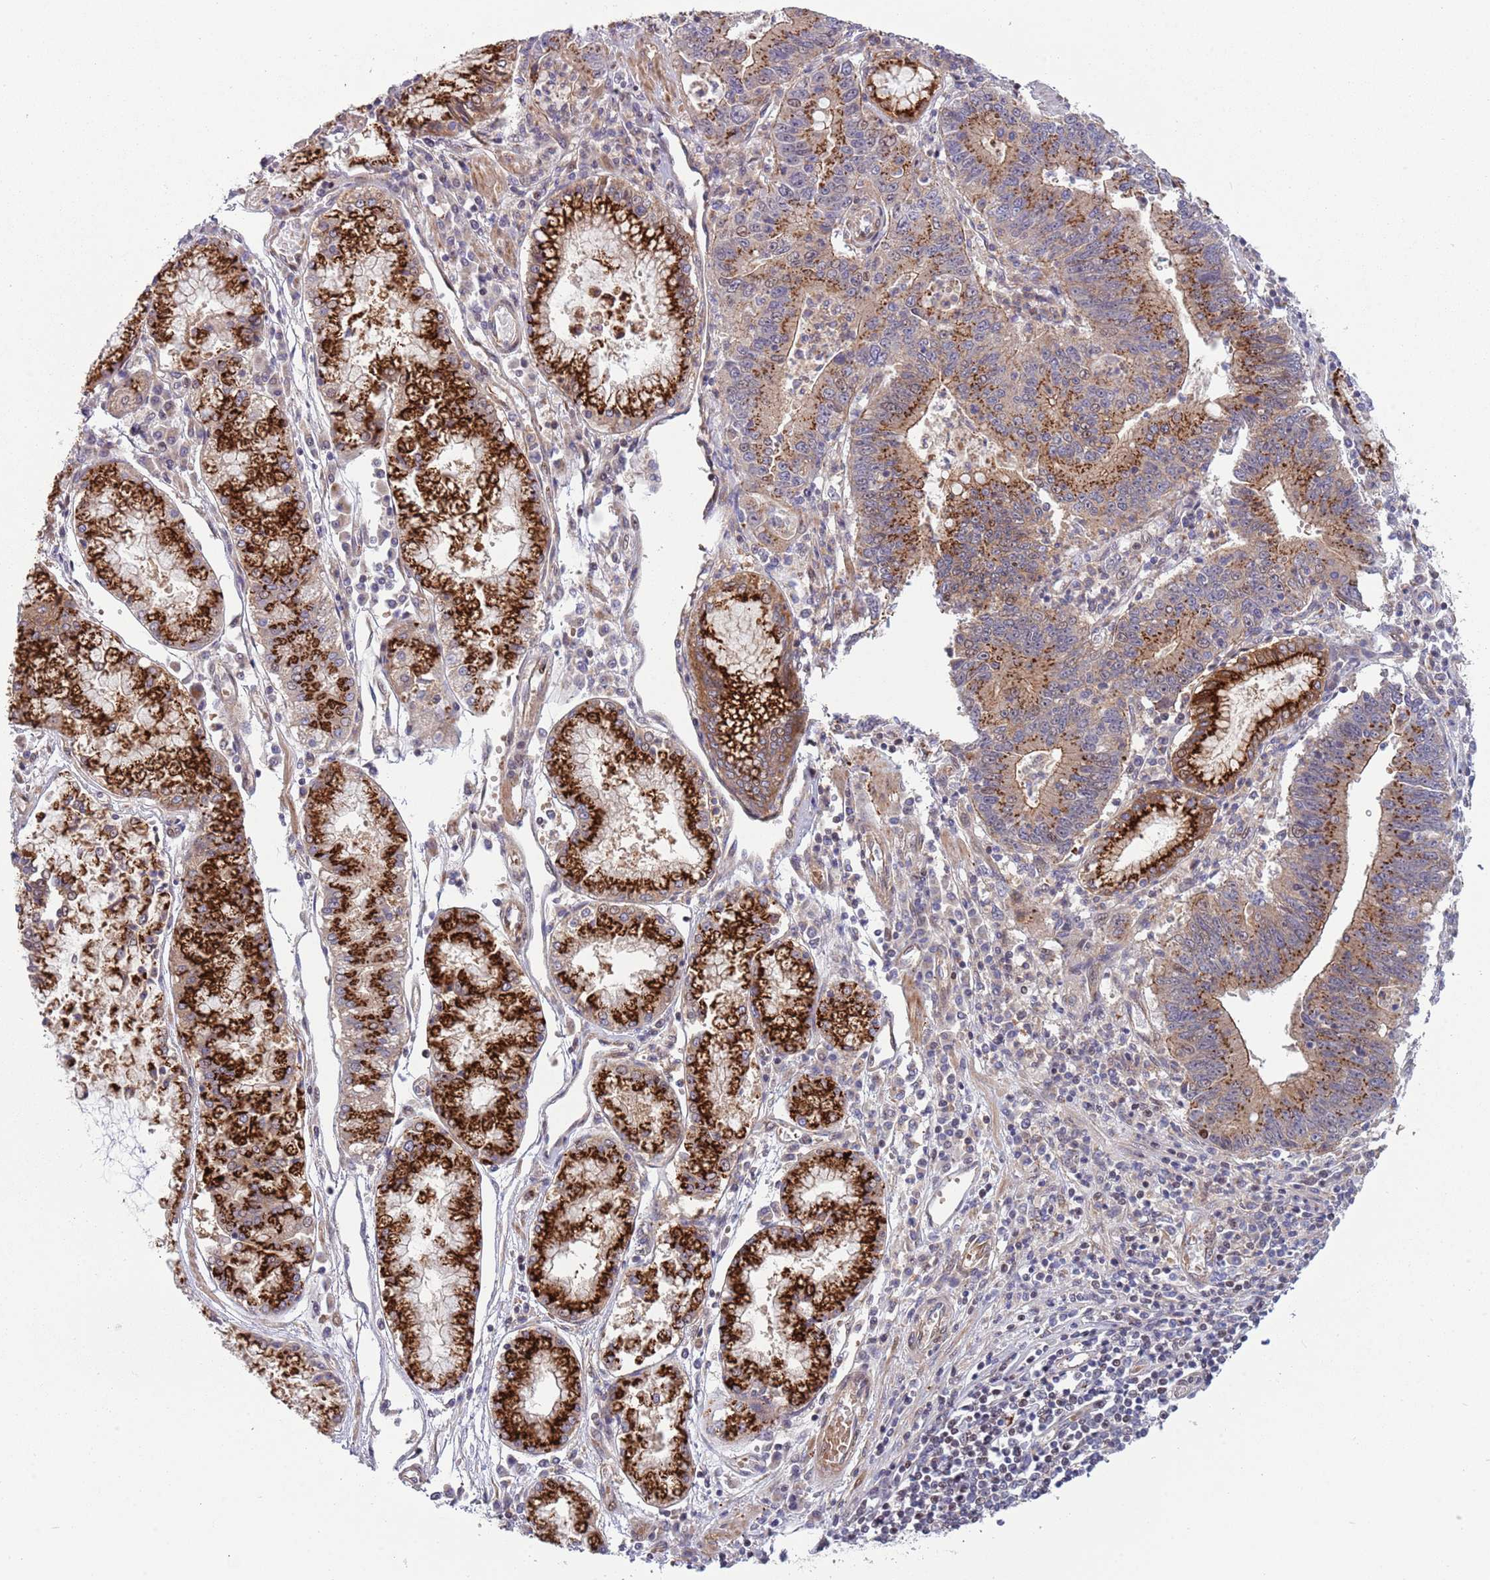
{"staining": {"intensity": "strong", "quantity": ">75%", "location": "cytoplasmic/membranous"}, "tissue": "stomach cancer", "cell_type": "Tumor cells", "image_type": "cancer", "snomed": [{"axis": "morphology", "description": "Adenocarcinoma, NOS"}, {"axis": "topography", "description": "Stomach"}], "caption": "Immunohistochemical staining of adenocarcinoma (stomach) shows strong cytoplasmic/membranous protein staining in approximately >75% of tumor cells.", "gene": "ITGB6", "patient": {"sex": "male", "age": 59}}